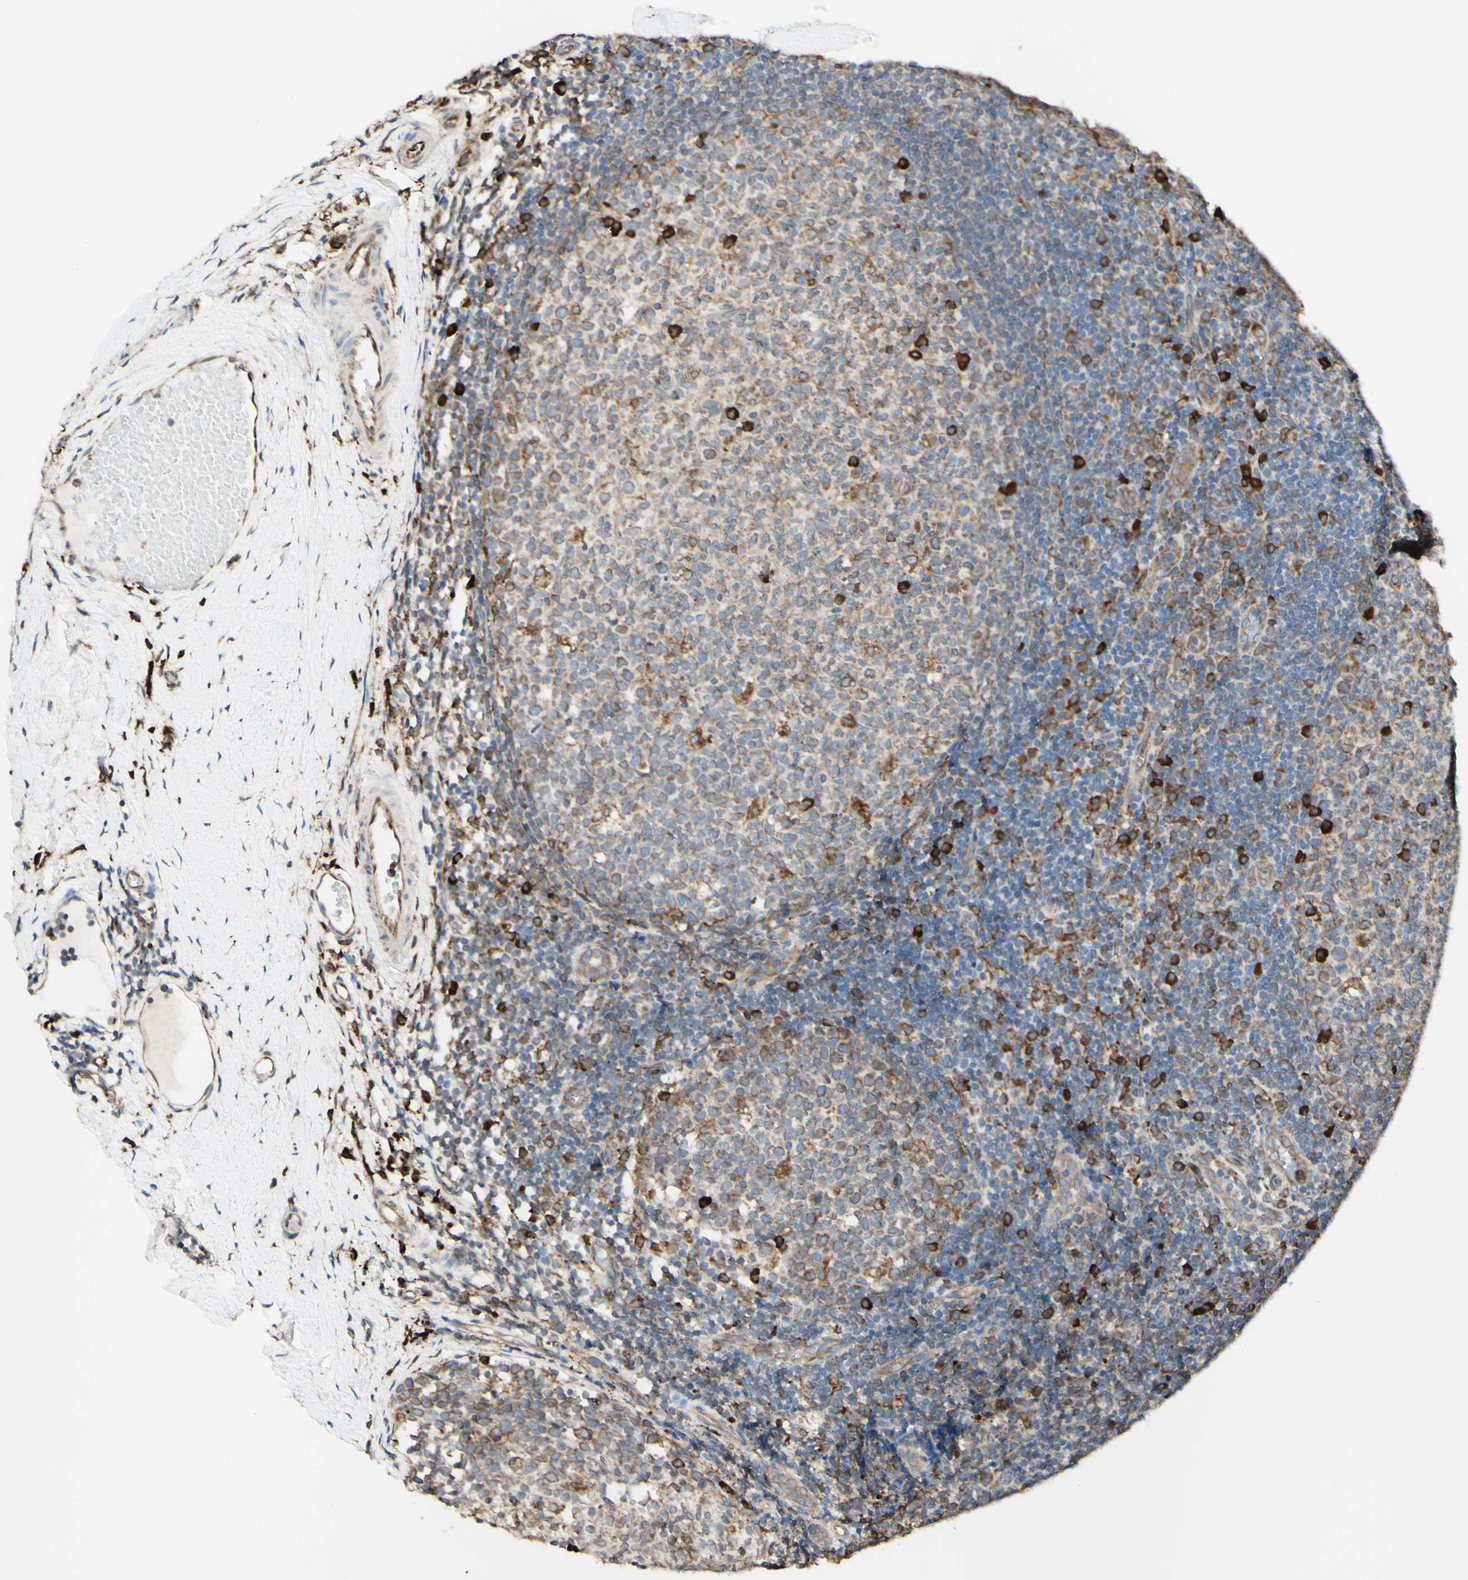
{"staining": {"intensity": "moderate", "quantity": ">75%", "location": "cytoplasmic/membranous"}, "tissue": "tonsil", "cell_type": "Germinal center cells", "image_type": "normal", "snomed": [{"axis": "morphology", "description": "Normal tissue, NOS"}, {"axis": "topography", "description": "Tonsil"}], "caption": "The photomicrograph displays a brown stain indicating the presence of a protein in the cytoplasmic/membranous of germinal center cells in tonsil. (Brightfield microscopy of DAB IHC at high magnification).", "gene": "DNAJB11", "patient": {"sex": "female", "age": 19}}